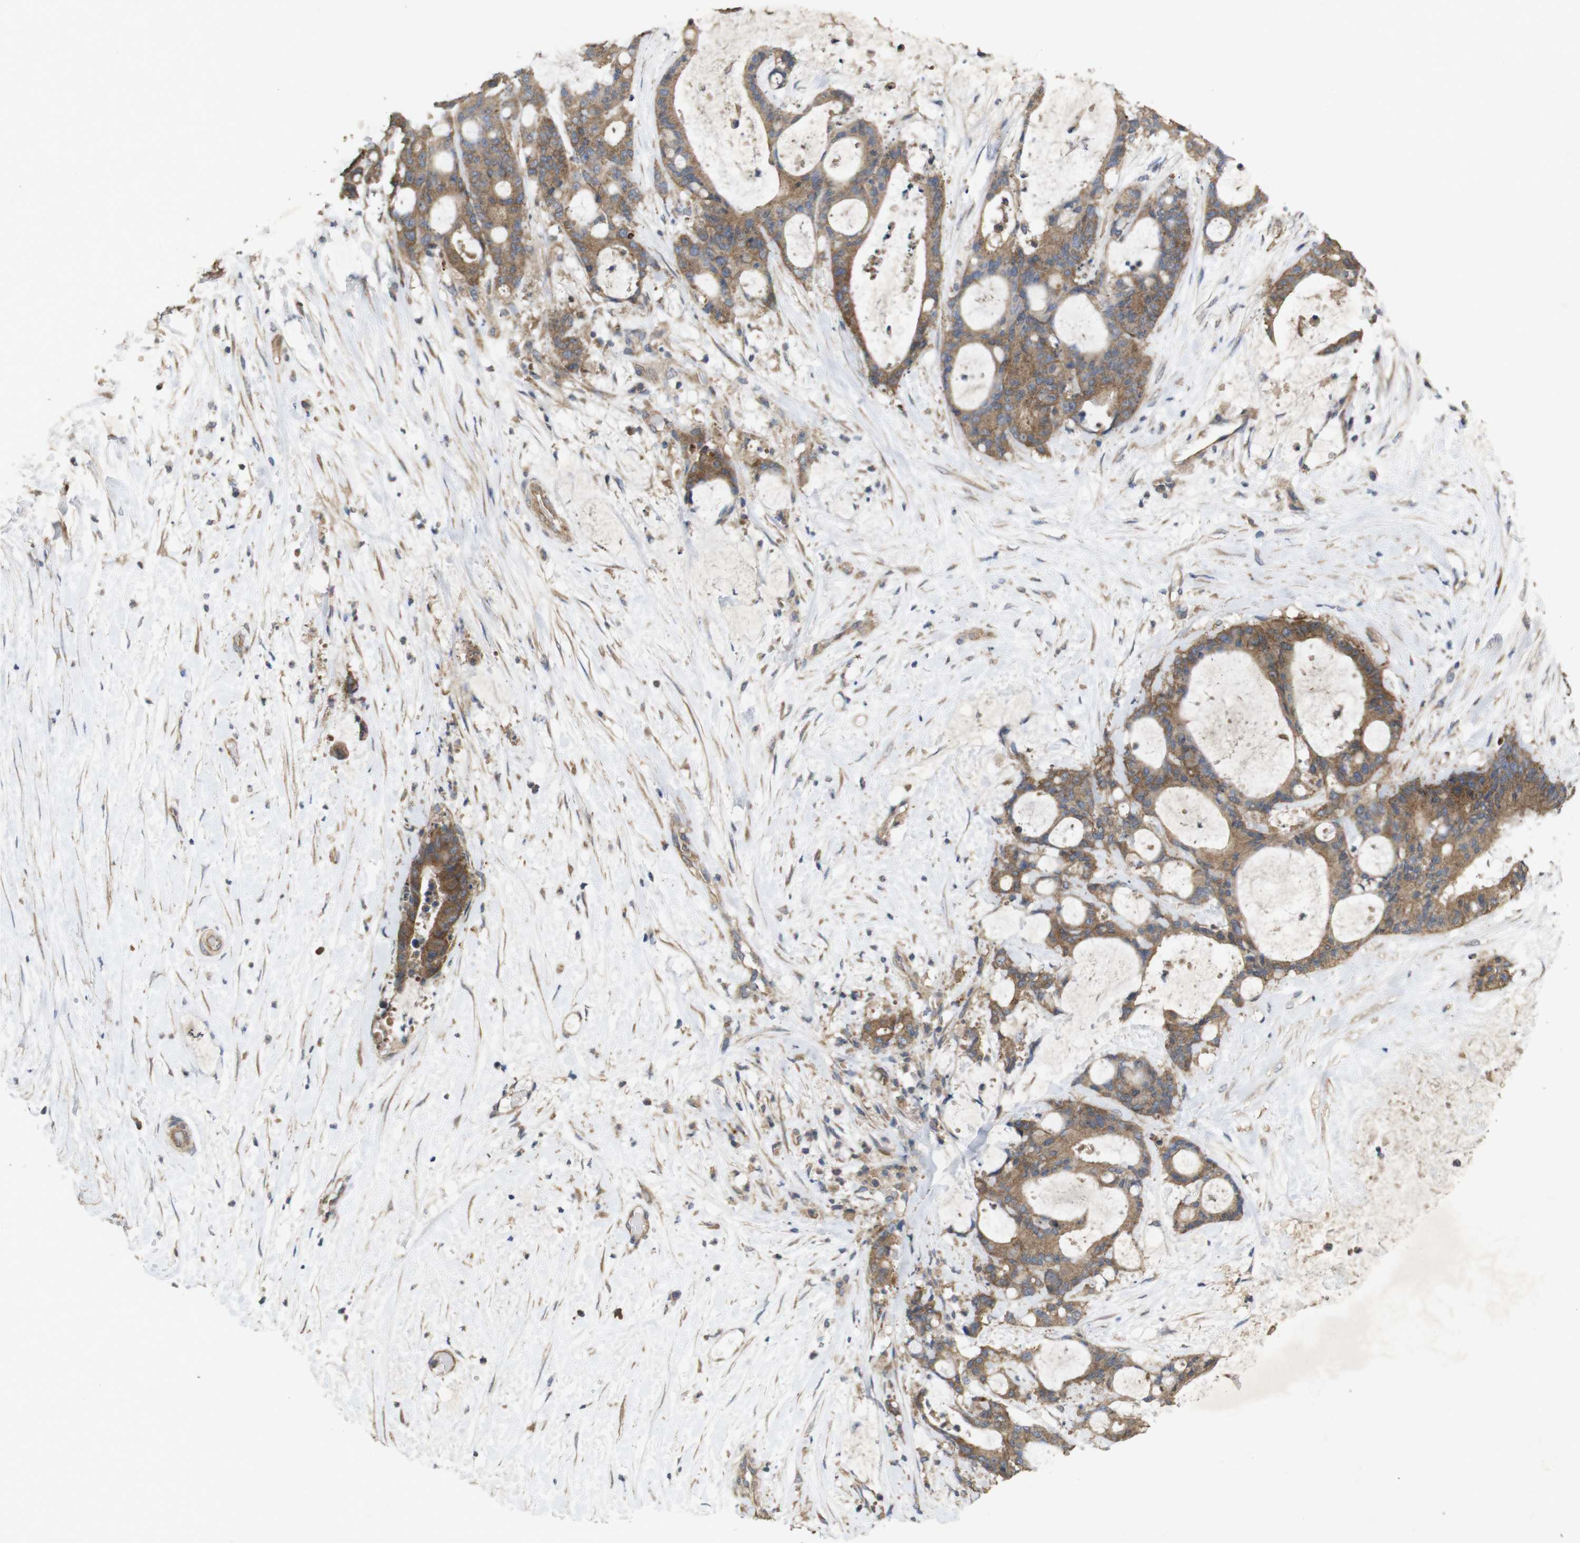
{"staining": {"intensity": "moderate", "quantity": ">75%", "location": "cytoplasmic/membranous"}, "tissue": "liver cancer", "cell_type": "Tumor cells", "image_type": "cancer", "snomed": [{"axis": "morphology", "description": "Cholangiocarcinoma"}, {"axis": "topography", "description": "Liver"}], "caption": "Human cholangiocarcinoma (liver) stained for a protein (brown) exhibits moderate cytoplasmic/membranous positive staining in about >75% of tumor cells.", "gene": "KCNS3", "patient": {"sex": "female", "age": 73}}